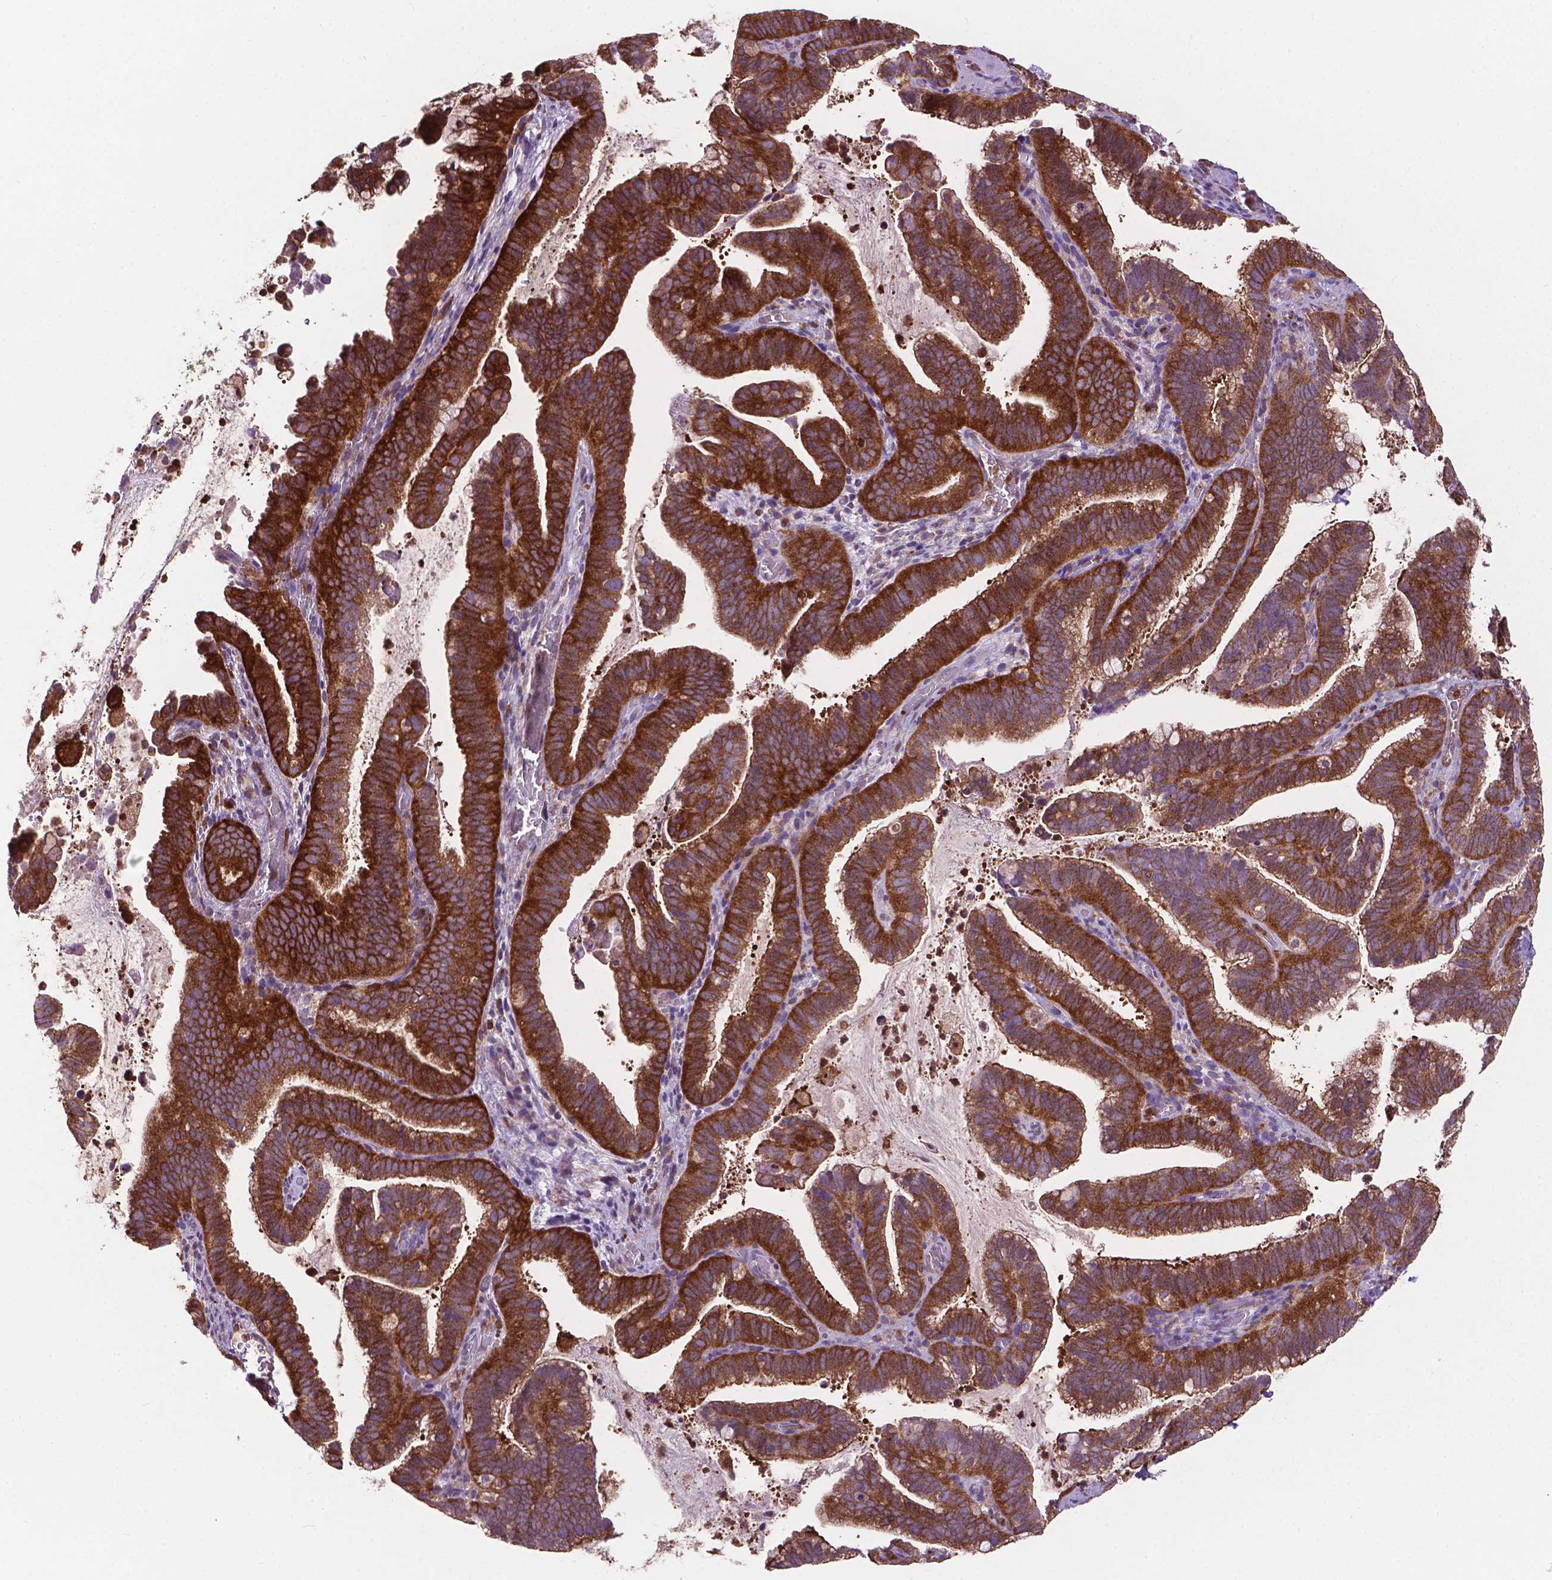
{"staining": {"intensity": "strong", "quantity": "25%-75%", "location": "cytoplasmic/membranous"}, "tissue": "cervical cancer", "cell_type": "Tumor cells", "image_type": "cancer", "snomed": [{"axis": "morphology", "description": "Adenocarcinoma, NOS"}, {"axis": "topography", "description": "Cervix"}], "caption": "A brown stain labels strong cytoplasmic/membranous expression of a protein in human cervical cancer (adenocarcinoma) tumor cells.", "gene": "SMAD3", "patient": {"sex": "female", "age": 61}}